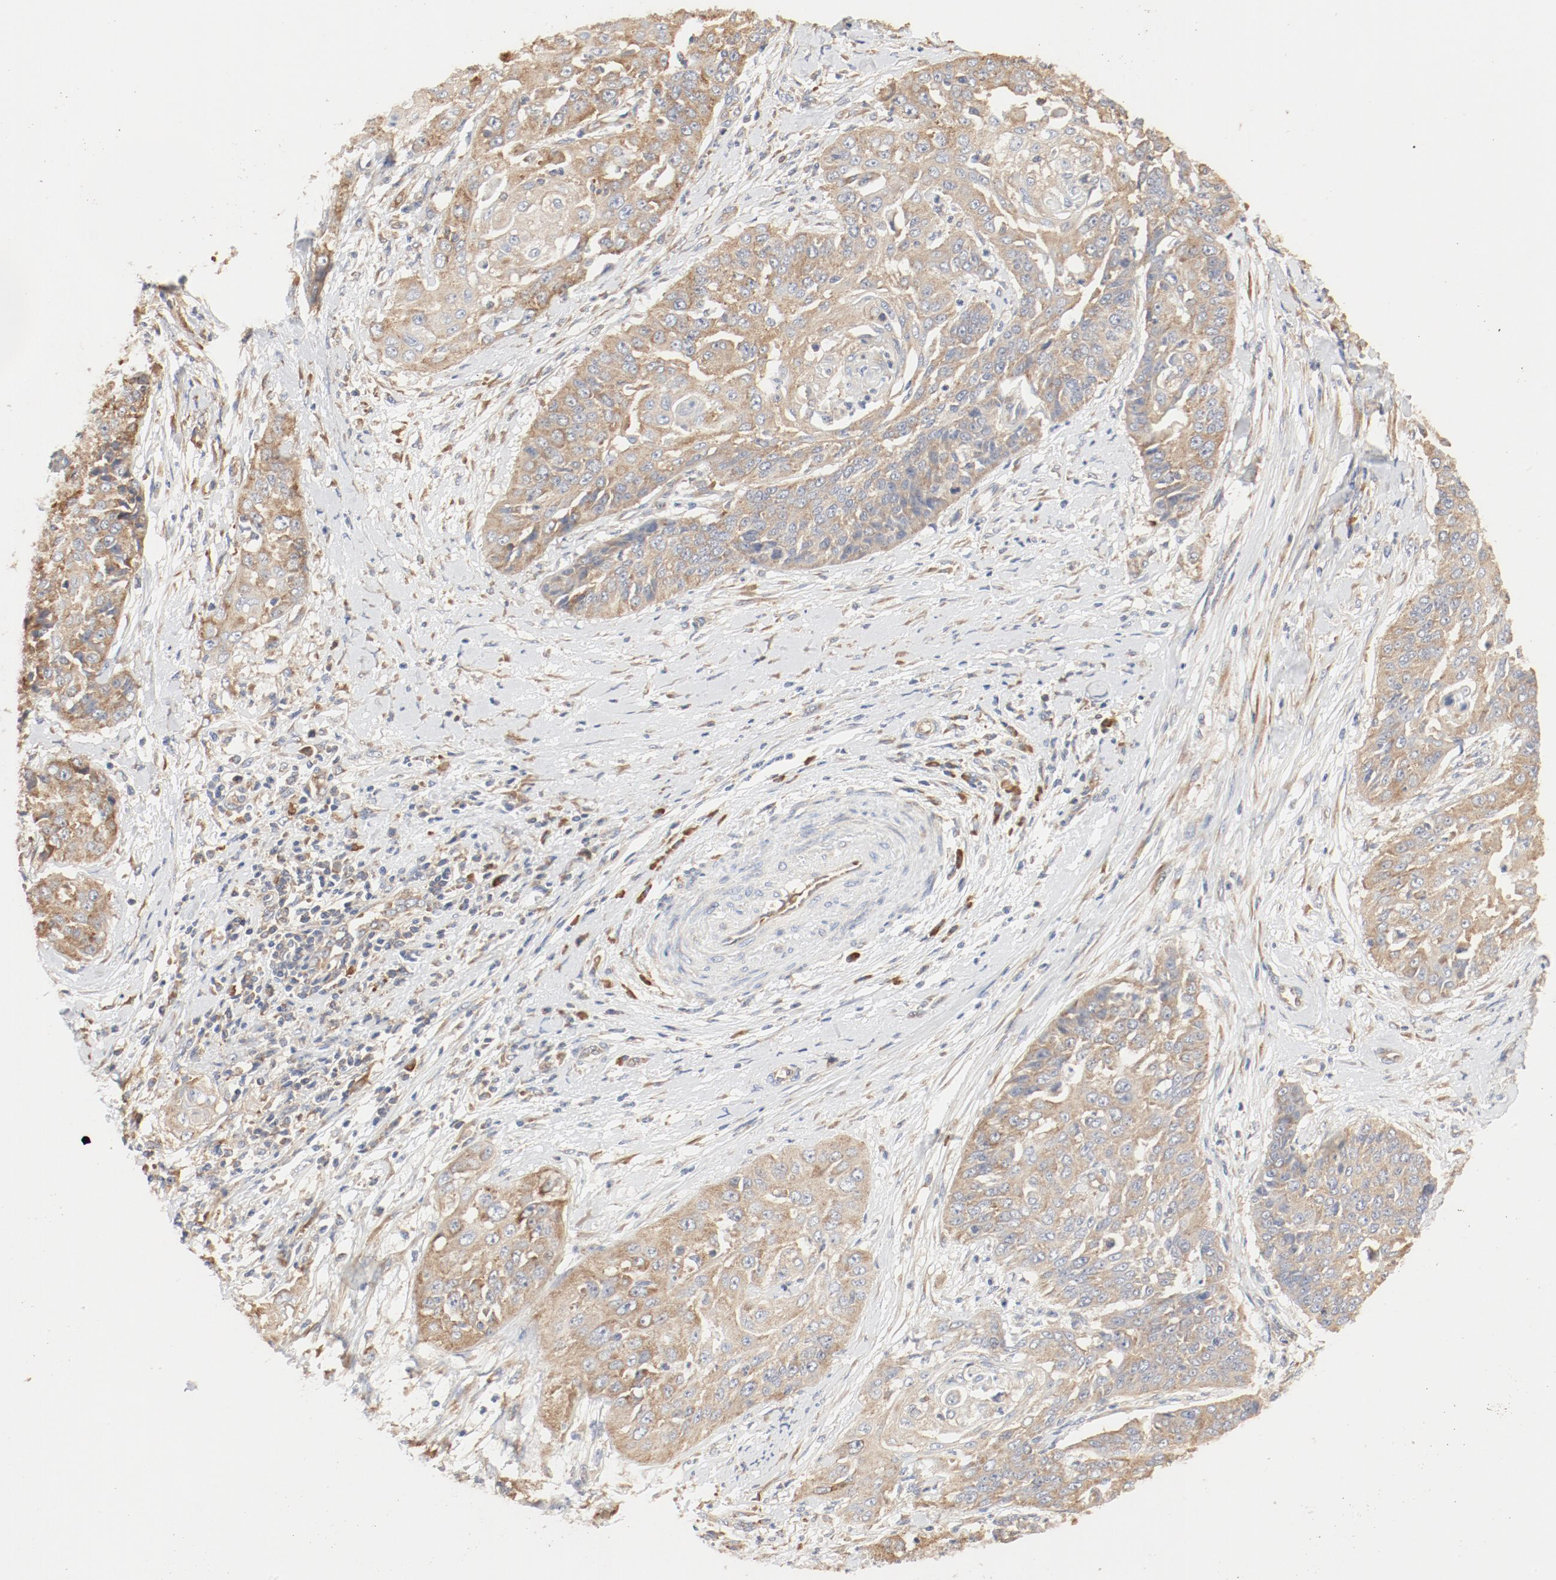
{"staining": {"intensity": "moderate", "quantity": ">75%", "location": "cytoplasmic/membranous"}, "tissue": "cervical cancer", "cell_type": "Tumor cells", "image_type": "cancer", "snomed": [{"axis": "morphology", "description": "Squamous cell carcinoma, NOS"}, {"axis": "topography", "description": "Cervix"}], "caption": "Human cervical cancer (squamous cell carcinoma) stained with a protein marker exhibits moderate staining in tumor cells.", "gene": "RPS6", "patient": {"sex": "female", "age": 64}}